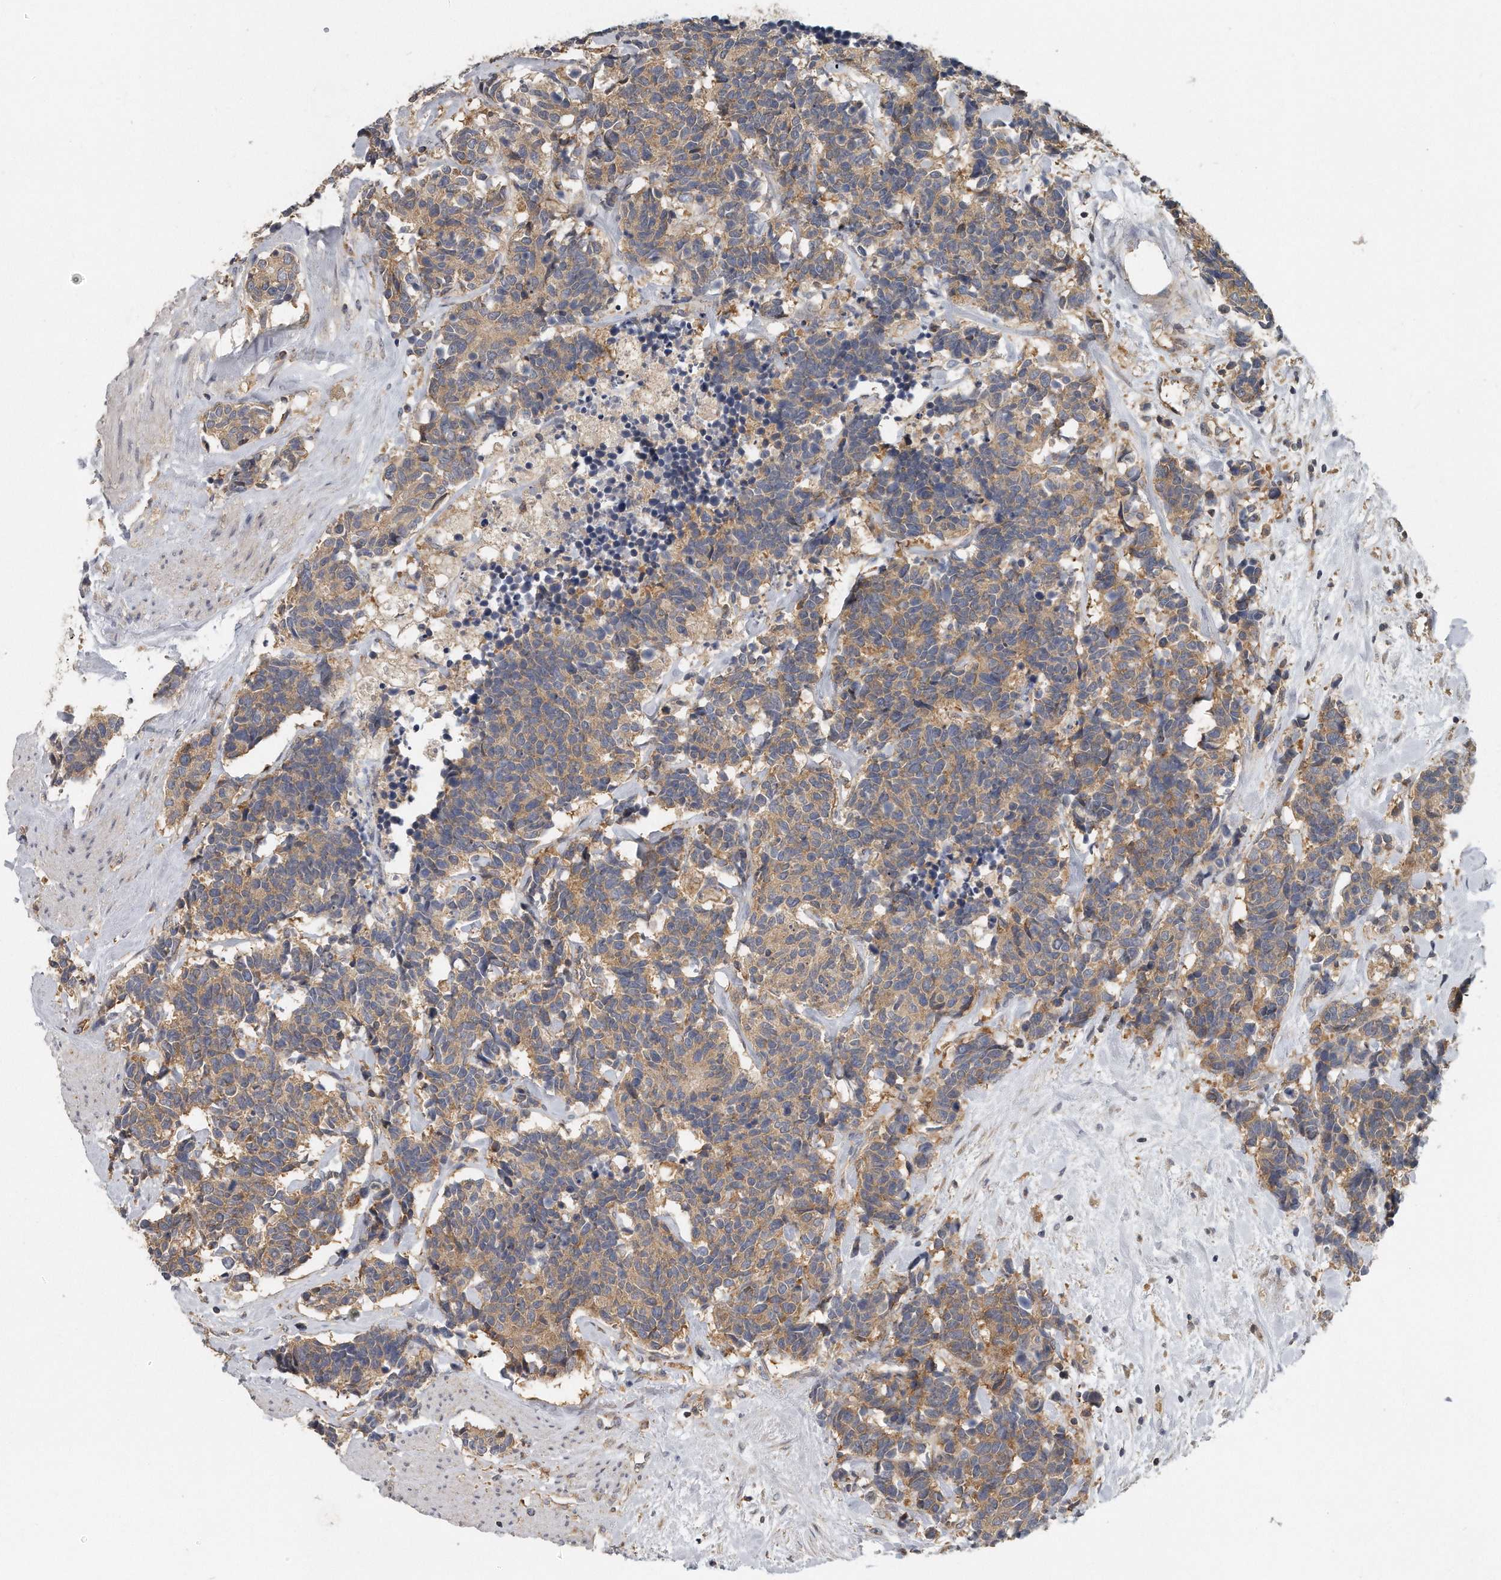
{"staining": {"intensity": "weak", "quantity": ">75%", "location": "cytoplasmic/membranous"}, "tissue": "carcinoid", "cell_type": "Tumor cells", "image_type": "cancer", "snomed": [{"axis": "morphology", "description": "Carcinoma, NOS"}, {"axis": "morphology", "description": "Carcinoid, malignant, NOS"}, {"axis": "topography", "description": "Urinary bladder"}], "caption": "Protein staining of carcinoid tissue exhibits weak cytoplasmic/membranous expression in about >75% of tumor cells. (DAB (3,3'-diaminobenzidine) IHC with brightfield microscopy, high magnification).", "gene": "EIF3I", "patient": {"sex": "male", "age": 57}}